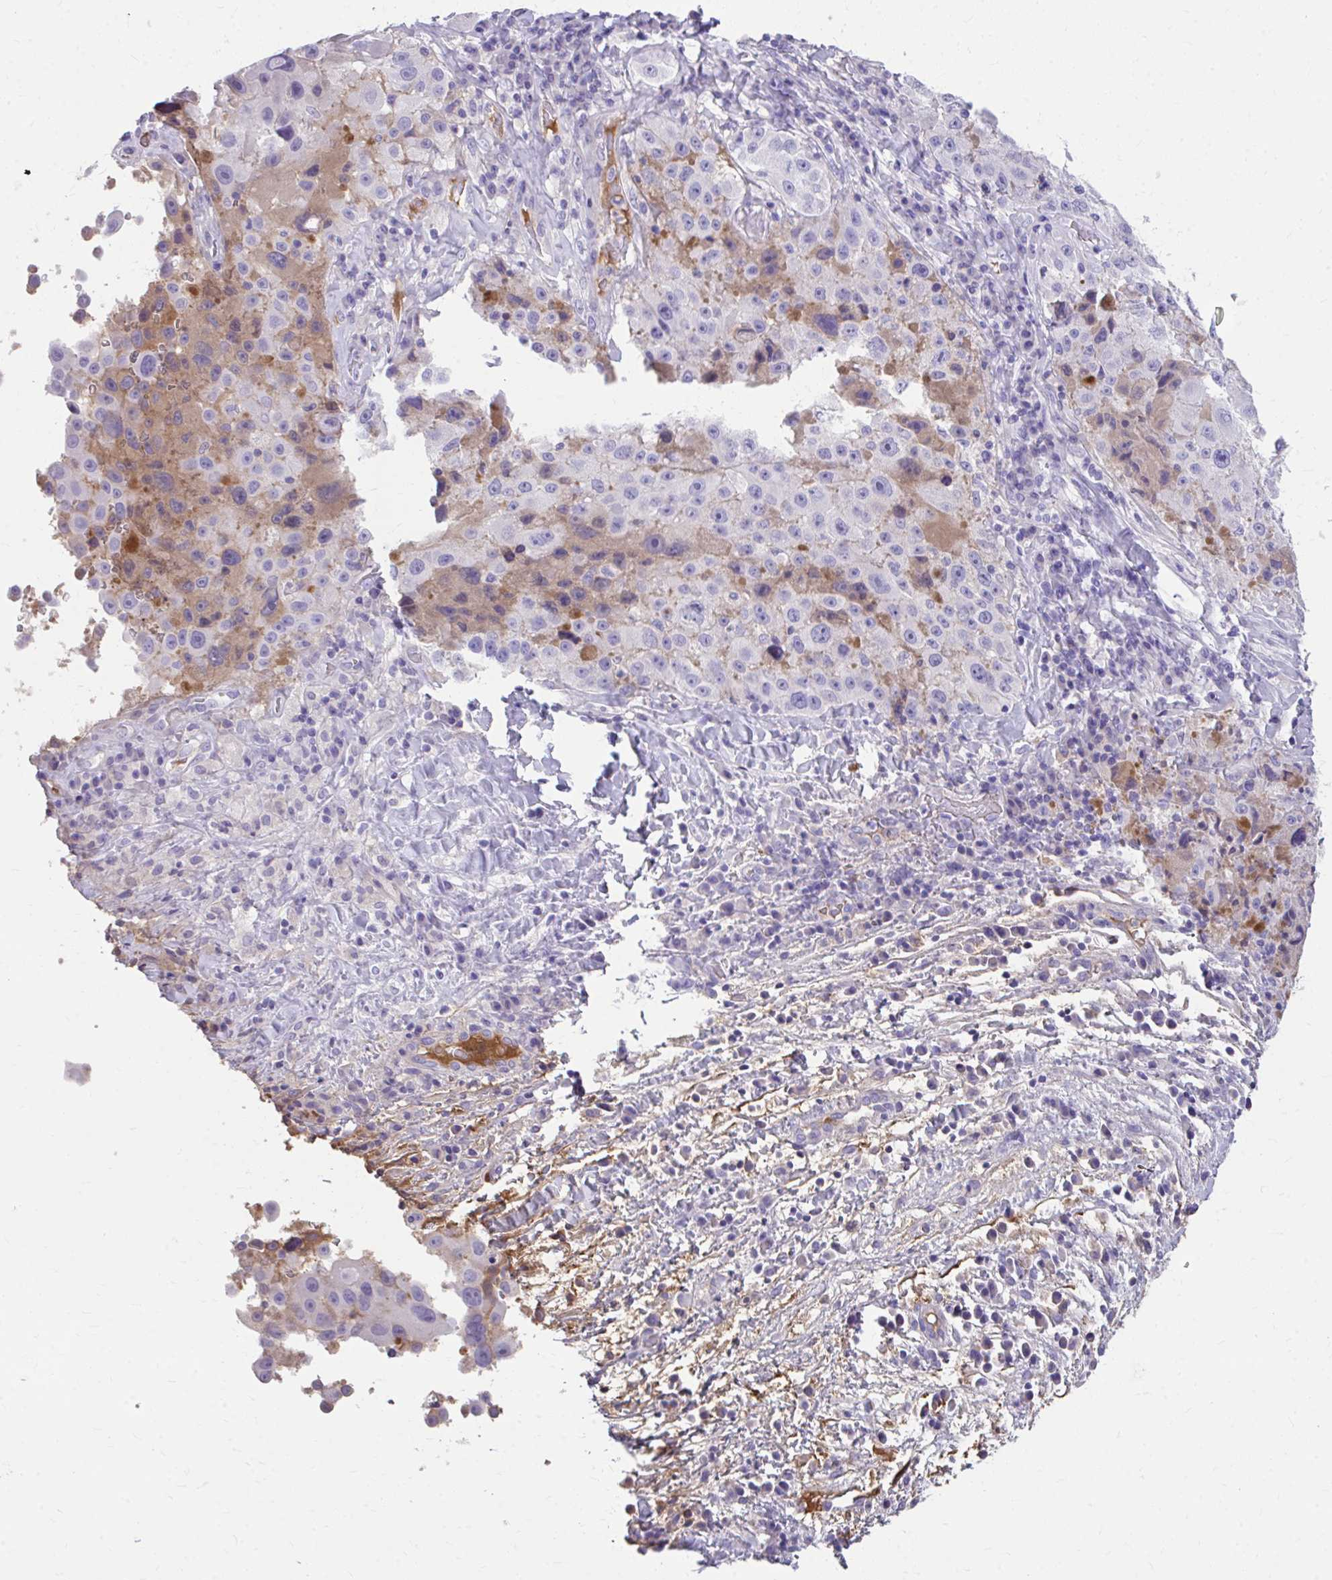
{"staining": {"intensity": "weak", "quantity": "<25%", "location": "cytoplasmic/membranous"}, "tissue": "melanoma", "cell_type": "Tumor cells", "image_type": "cancer", "snomed": [{"axis": "morphology", "description": "Malignant melanoma, Metastatic site"}, {"axis": "topography", "description": "Lymph node"}], "caption": "An image of human melanoma is negative for staining in tumor cells.", "gene": "CFH", "patient": {"sex": "male", "age": 62}}